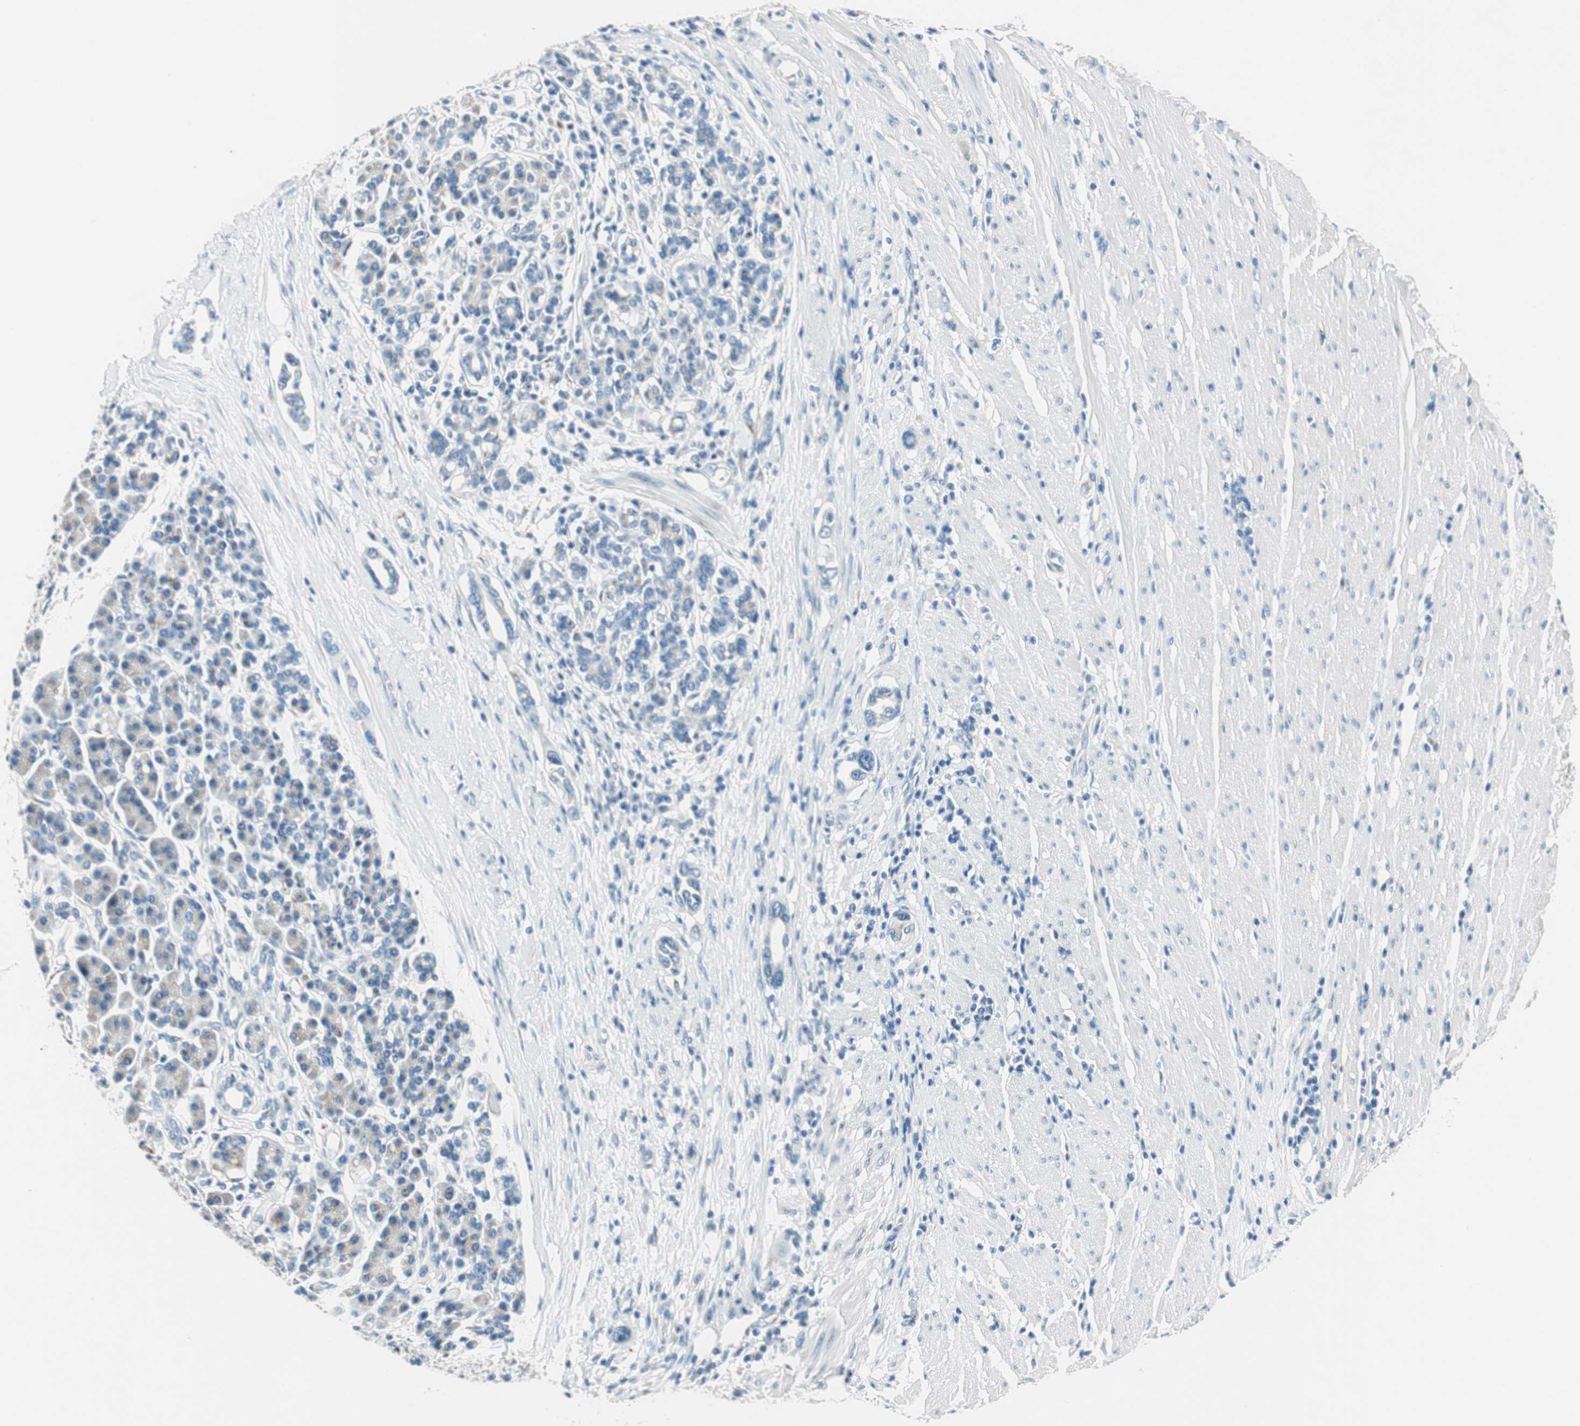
{"staining": {"intensity": "negative", "quantity": "none", "location": "none"}, "tissue": "pancreatic cancer", "cell_type": "Tumor cells", "image_type": "cancer", "snomed": [{"axis": "morphology", "description": "Adenocarcinoma, NOS"}, {"axis": "topography", "description": "Pancreas"}], "caption": "IHC of human adenocarcinoma (pancreatic) shows no positivity in tumor cells.", "gene": "TMF1", "patient": {"sex": "female", "age": 57}}